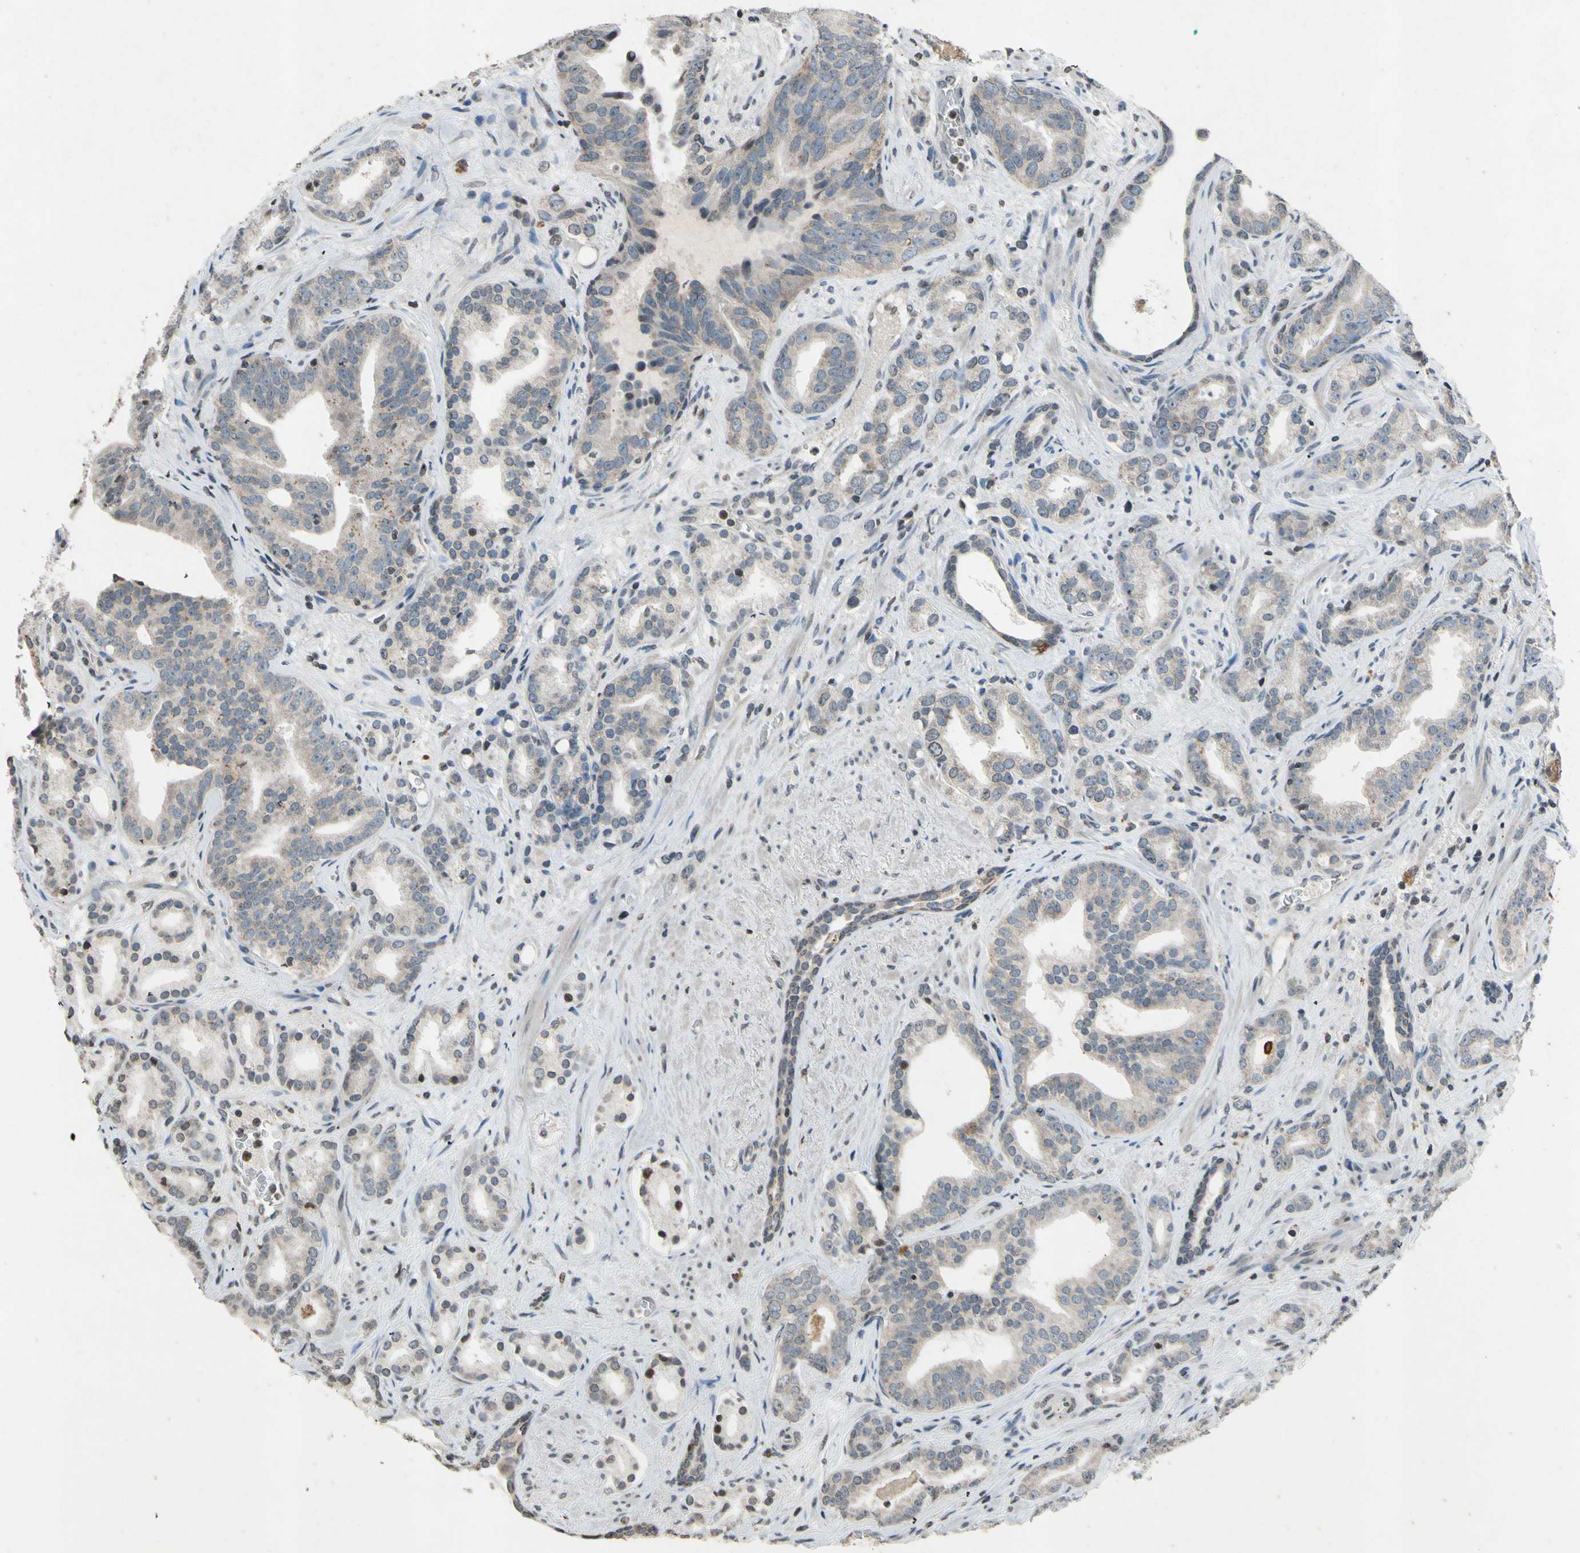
{"staining": {"intensity": "weak", "quantity": ">75%", "location": "cytoplasmic/membranous"}, "tissue": "prostate cancer", "cell_type": "Tumor cells", "image_type": "cancer", "snomed": [{"axis": "morphology", "description": "Adenocarcinoma, Low grade"}, {"axis": "topography", "description": "Prostate"}], "caption": "Prostate cancer stained with a protein marker shows weak staining in tumor cells.", "gene": "CLDN11", "patient": {"sex": "male", "age": 63}}